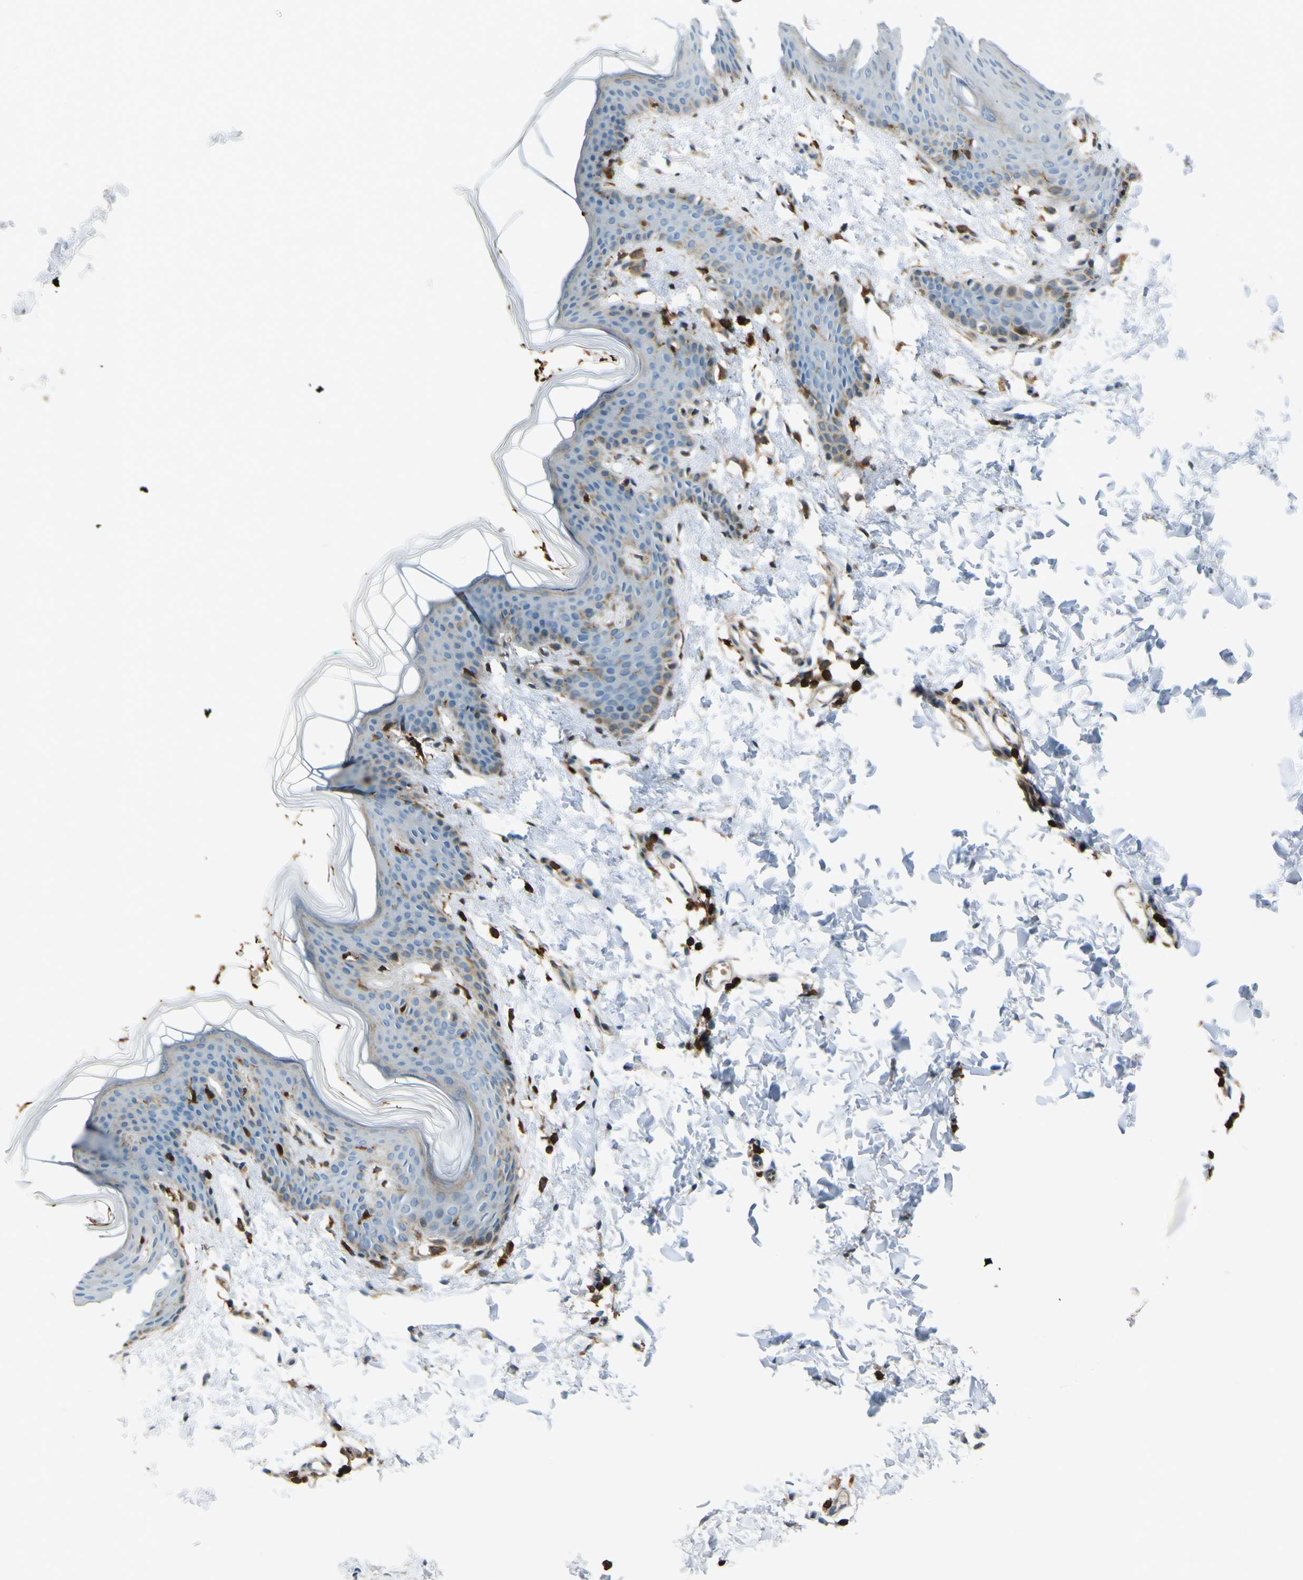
{"staining": {"intensity": "strong", "quantity": ">75%", "location": "cytoplasmic/membranous"}, "tissue": "skin", "cell_type": "Fibroblasts", "image_type": "normal", "snomed": [{"axis": "morphology", "description": "Normal tissue, NOS"}, {"axis": "topography", "description": "Skin"}], "caption": "Immunohistochemistry staining of unremarkable skin, which reveals high levels of strong cytoplasmic/membranous positivity in about >75% of fibroblasts indicating strong cytoplasmic/membranous protein staining. The staining was performed using DAB (brown) for protein detection and nuclei were counterstained in hematoxylin (blue).", "gene": "PCDHB5", "patient": {"sex": "female", "age": 17}}